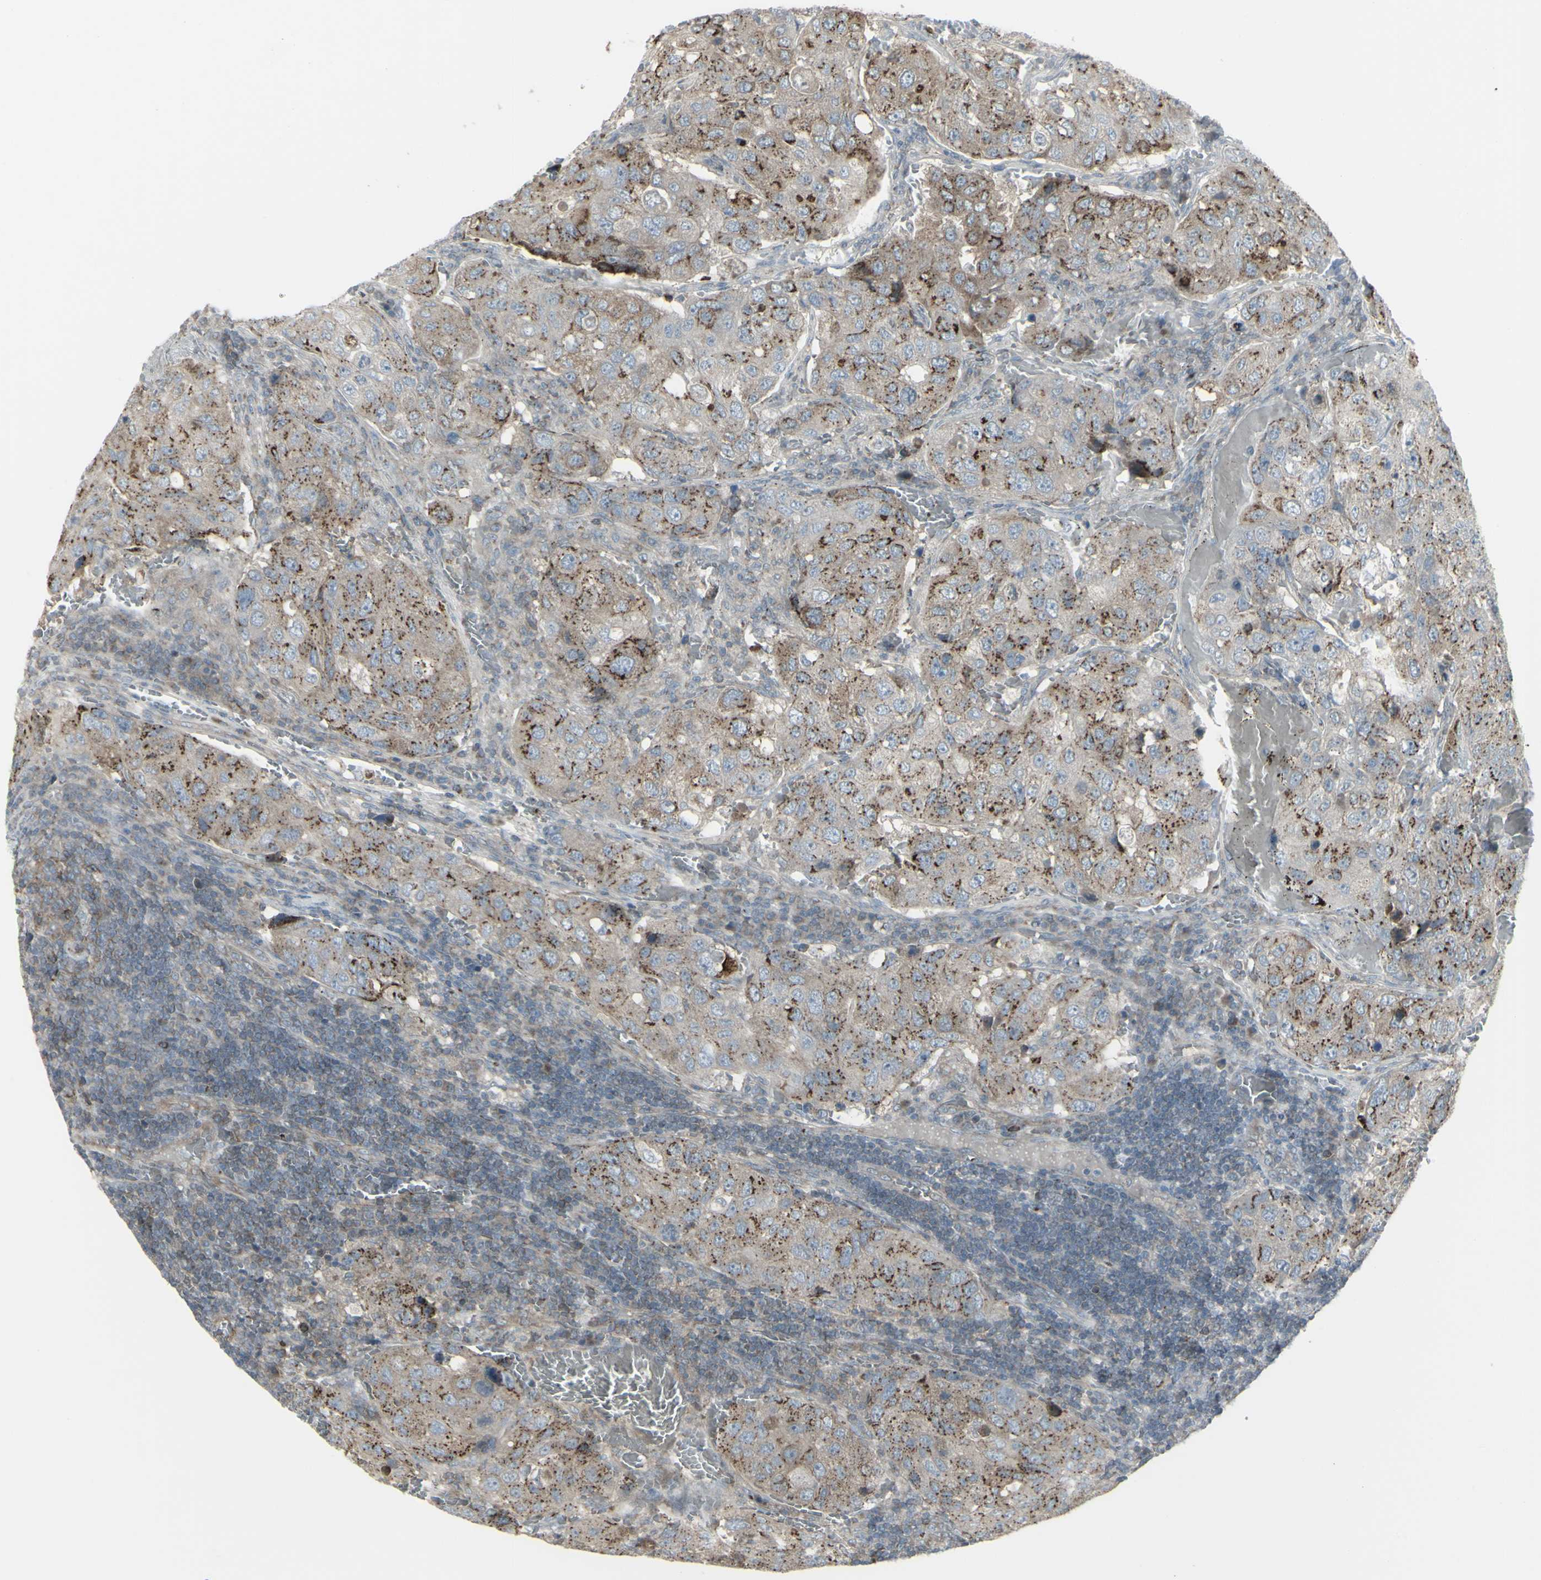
{"staining": {"intensity": "strong", "quantity": "25%-75%", "location": "cytoplasmic/membranous"}, "tissue": "urothelial cancer", "cell_type": "Tumor cells", "image_type": "cancer", "snomed": [{"axis": "morphology", "description": "Urothelial carcinoma, High grade"}, {"axis": "topography", "description": "Lymph node"}, {"axis": "topography", "description": "Urinary bladder"}], "caption": "Immunohistochemistry (IHC) staining of high-grade urothelial carcinoma, which demonstrates high levels of strong cytoplasmic/membranous staining in approximately 25%-75% of tumor cells indicating strong cytoplasmic/membranous protein staining. The staining was performed using DAB (brown) for protein detection and nuclei were counterstained in hematoxylin (blue).", "gene": "GALNT6", "patient": {"sex": "male", "age": 51}}